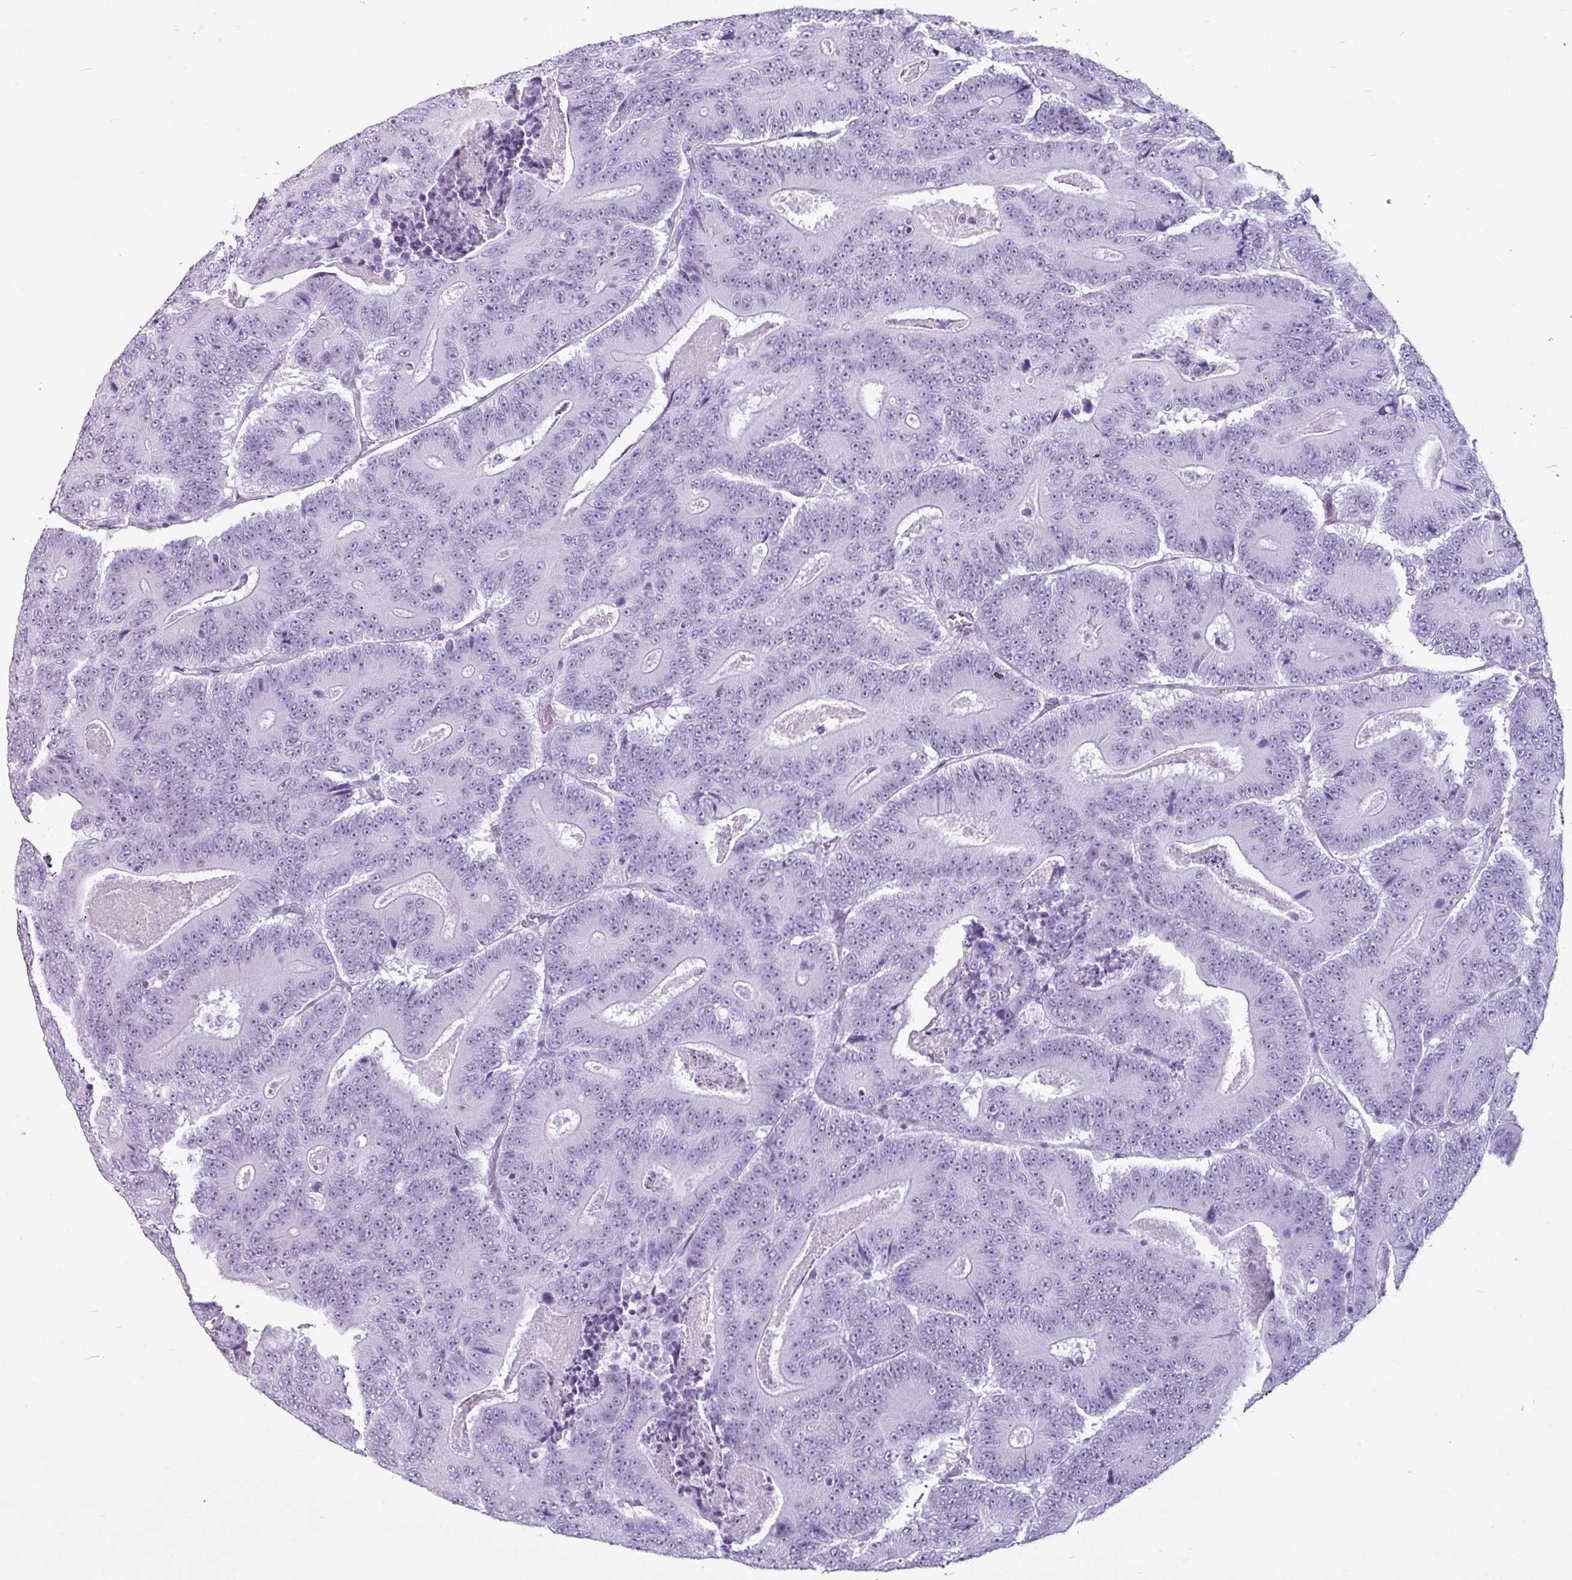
{"staining": {"intensity": "negative", "quantity": "none", "location": "none"}, "tissue": "colorectal cancer", "cell_type": "Tumor cells", "image_type": "cancer", "snomed": [{"axis": "morphology", "description": "Adenocarcinoma, NOS"}, {"axis": "topography", "description": "Colon"}], "caption": "This is a photomicrograph of IHC staining of adenocarcinoma (colorectal), which shows no positivity in tumor cells. (DAB (3,3'-diaminobenzidine) immunohistochemistry visualized using brightfield microscopy, high magnification).", "gene": "AMY1B", "patient": {"sex": "male", "age": 83}}